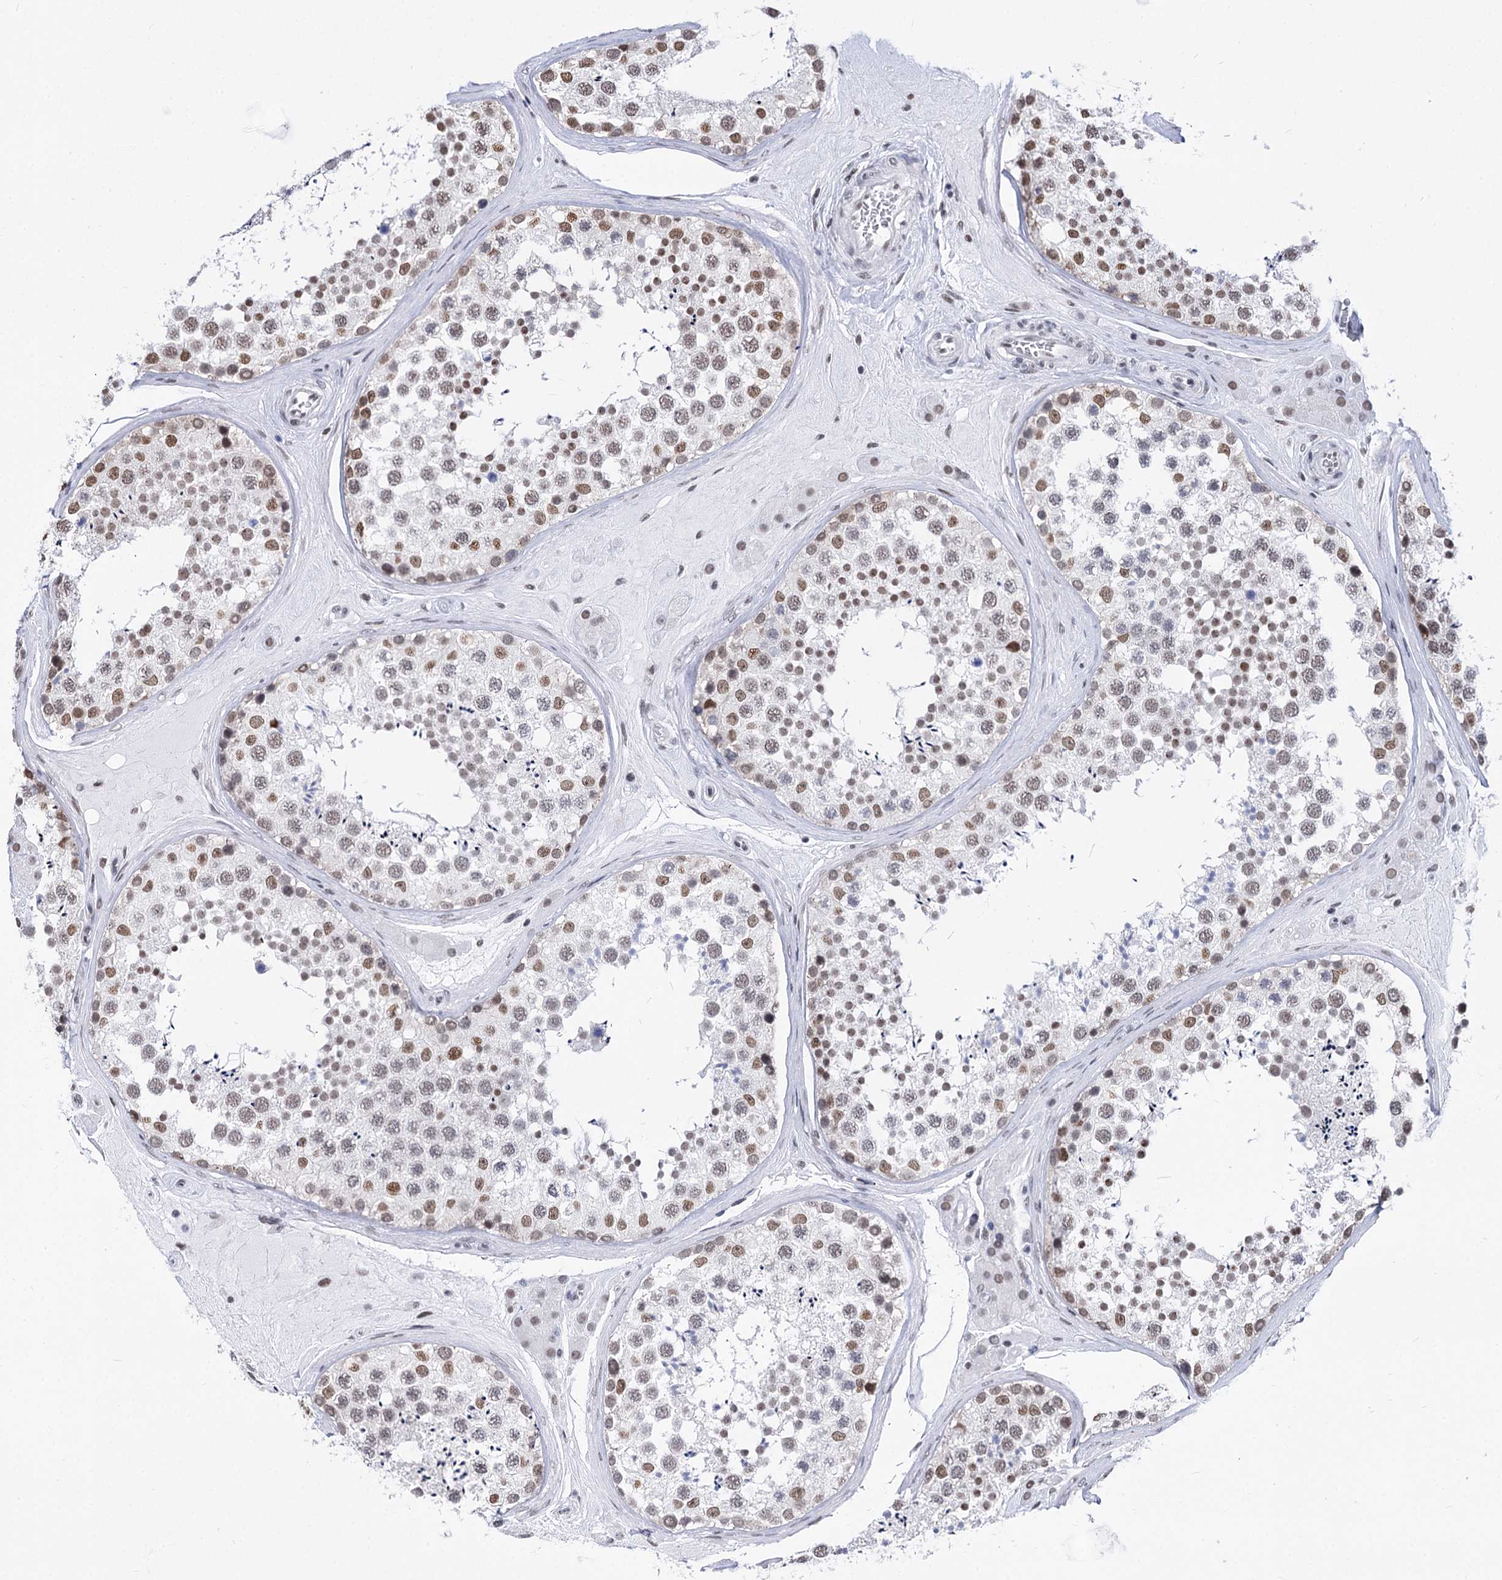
{"staining": {"intensity": "moderate", "quantity": "25%-75%", "location": "nuclear"}, "tissue": "testis", "cell_type": "Cells in seminiferous ducts", "image_type": "normal", "snomed": [{"axis": "morphology", "description": "Normal tissue, NOS"}, {"axis": "topography", "description": "Testis"}], "caption": "A high-resolution photomicrograph shows IHC staining of unremarkable testis, which exhibits moderate nuclear expression in about 25%-75% of cells in seminiferous ducts.", "gene": "POU4F3", "patient": {"sex": "male", "age": 46}}